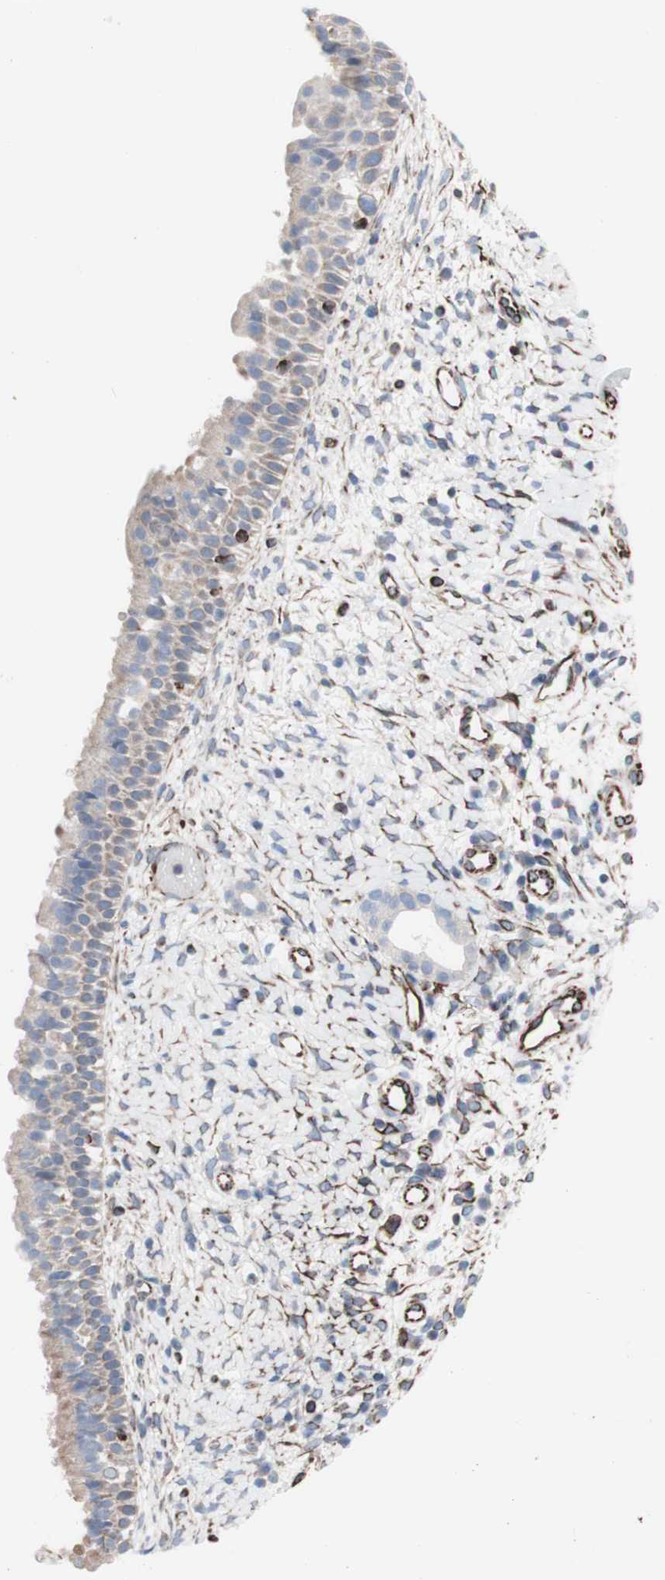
{"staining": {"intensity": "weak", "quantity": "25%-75%", "location": "cytoplasmic/membranous"}, "tissue": "nasopharynx", "cell_type": "Respiratory epithelial cells", "image_type": "normal", "snomed": [{"axis": "morphology", "description": "Normal tissue, NOS"}, {"axis": "topography", "description": "Nasopharynx"}], "caption": "Nasopharynx stained with a brown dye shows weak cytoplasmic/membranous positive expression in about 25%-75% of respiratory epithelial cells.", "gene": "AGPAT5", "patient": {"sex": "male", "age": 22}}